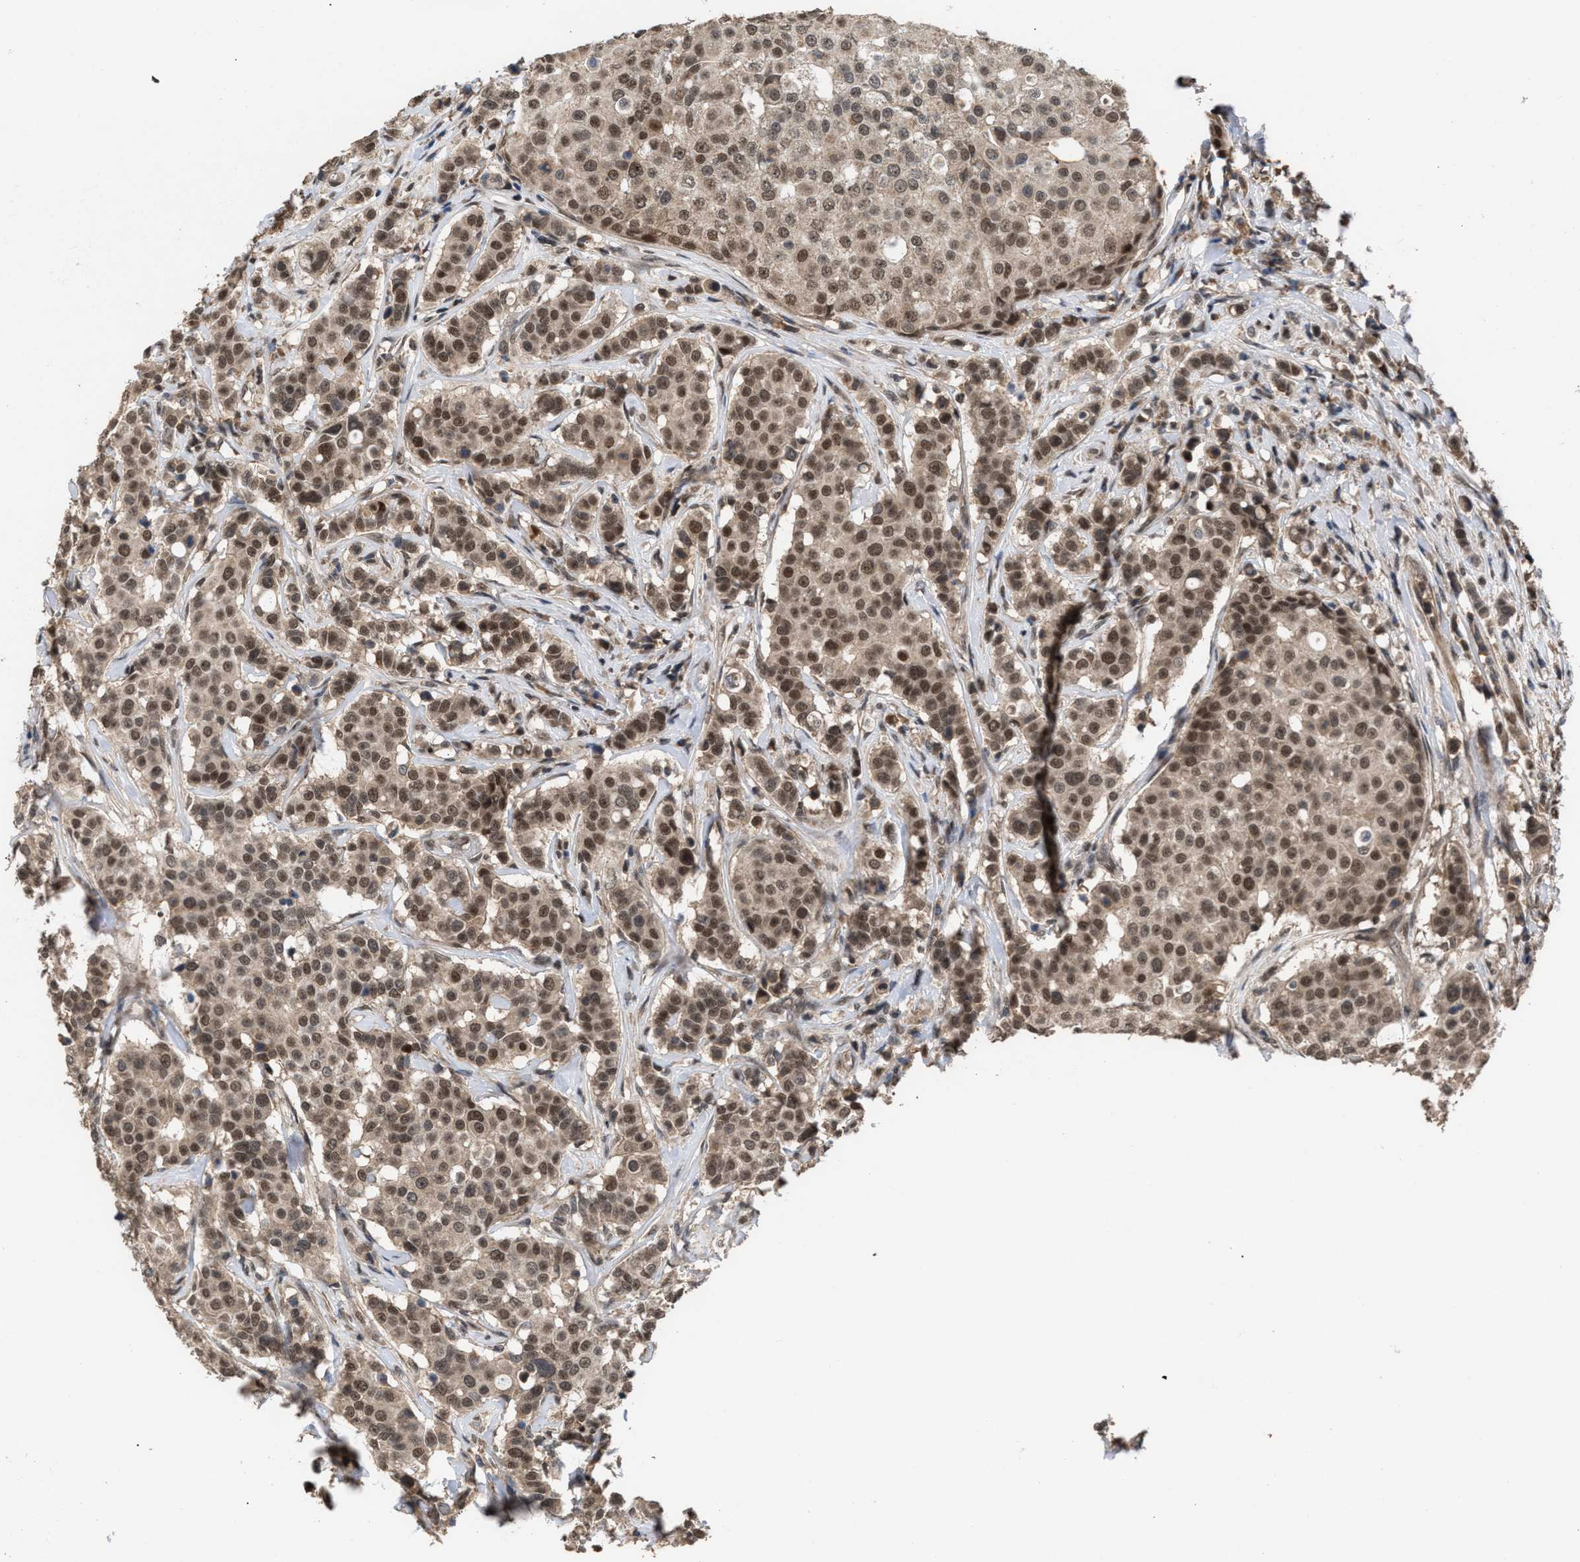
{"staining": {"intensity": "moderate", "quantity": ">75%", "location": "cytoplasmic/membranous,nuclear"}, "tissue": "breast cancer", "cell_type": "Tumor cells", "image_type": "cancer", "snomed": [{"axis": "morphology", "description": "Duct carcinoma"}, {"axis": "topography", "description": "Breast"}], "caption": "Tumor cells demonstrate moderate cytoplasmic/membranous and nuclear staining in about >75% of cells in invasive ductal carcinoma (breast). The staining was performed using DAB to visualize the protein expression in brown, while the nuclei were stained in blue with hematoxylin (Magnification: 20x).", "gene": "C9orf78", "patient": {"sex": "female", "age": 27}}